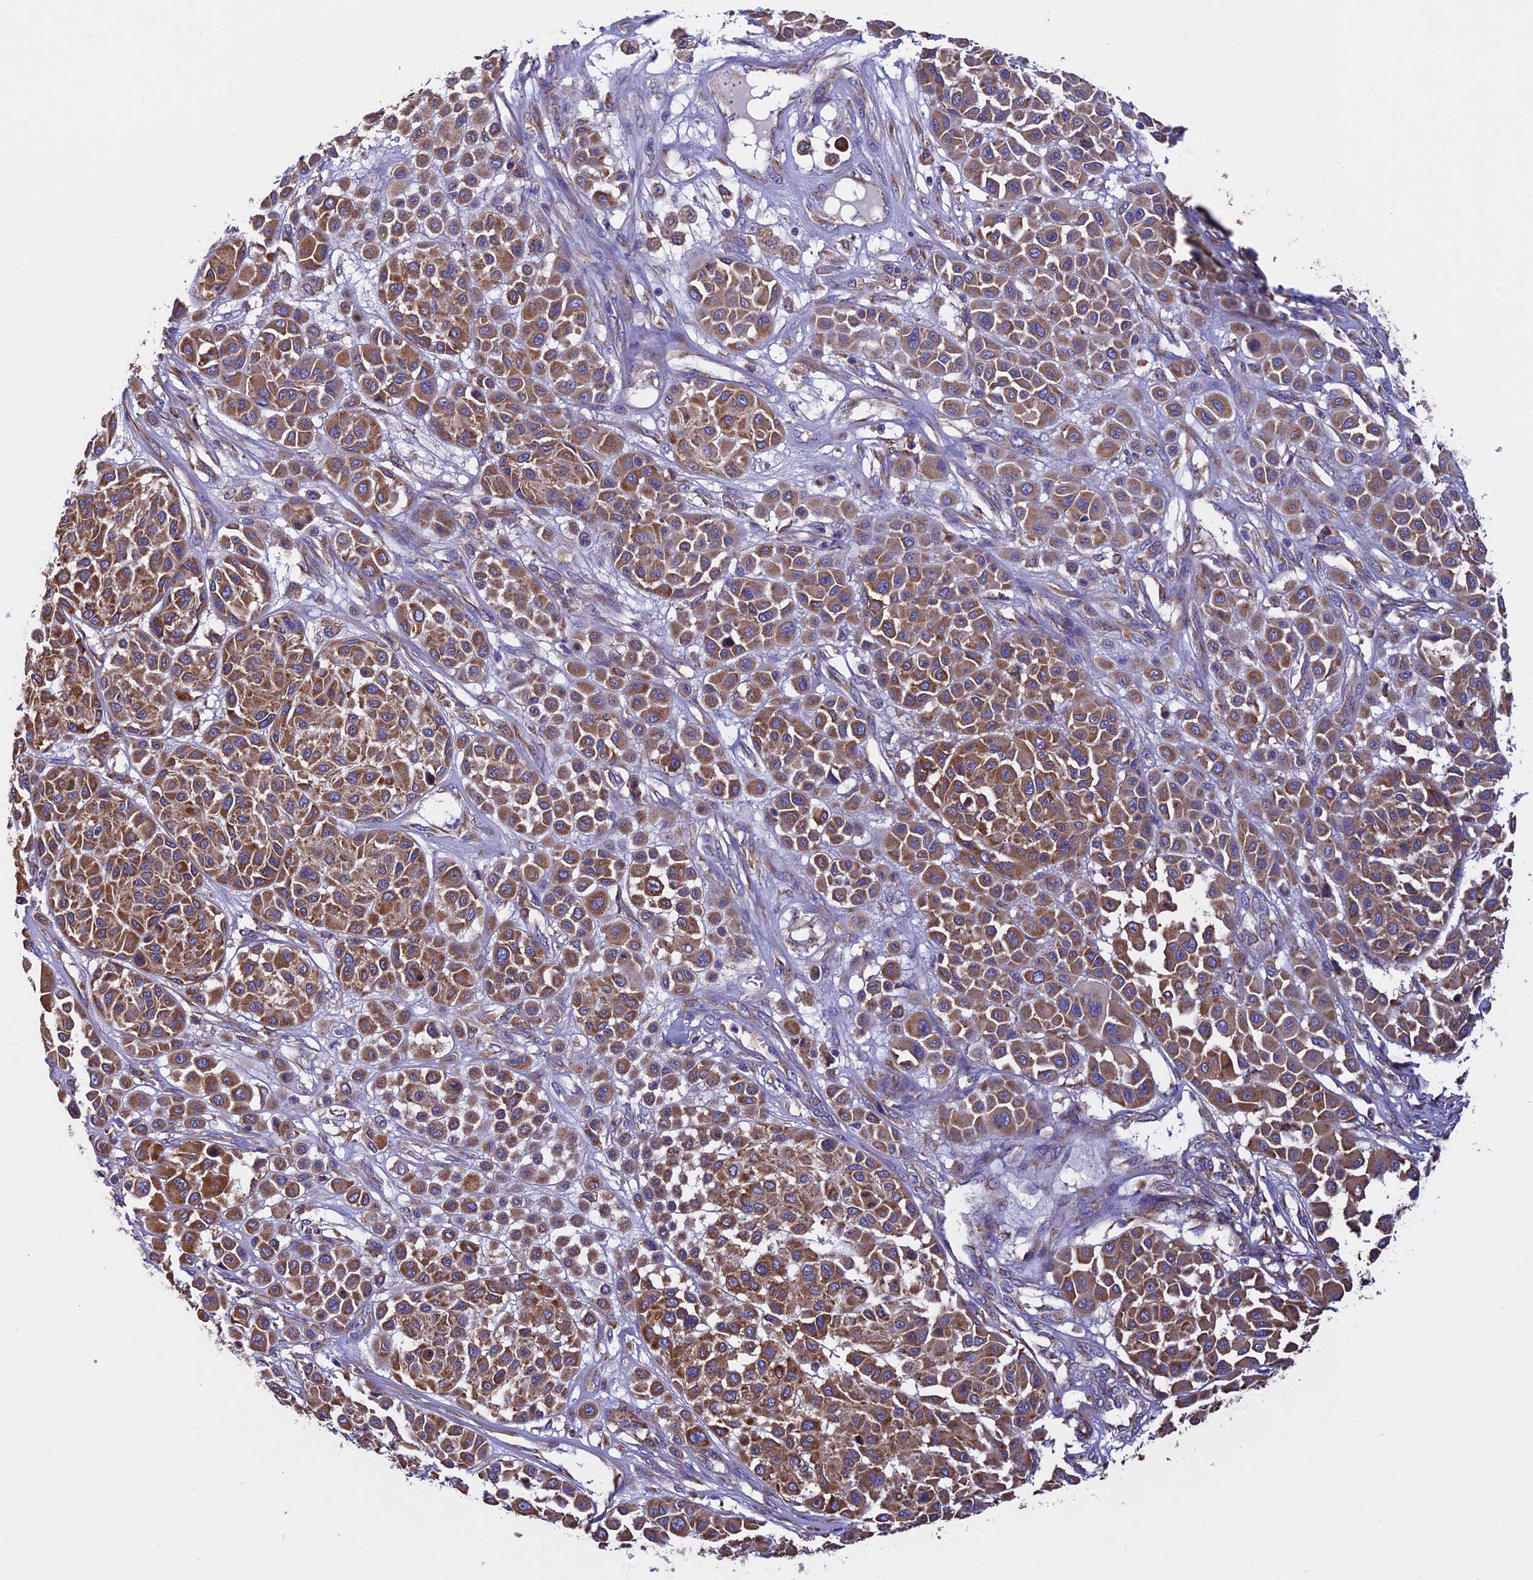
{"staining": {"intensity": "moderate", "quantity": ">75%", "location": "cytoplasmic/membranous"}, "tissue": "melanoma", "cell_type": "Tumor cells", "image_type": "cancer", "snomed": [{"axis": "morphology", "description": "Malignant melanoma, Metastatic site"}, {"axis": "topography", "description": "Soft tissue"}], "caption": "Malignant melanoma (metastatic site) stained with a protein marker reveals moderate staining in tumor cells.", "gene": "BTBD3", "patient": {"sex": "male", "age": 41}}